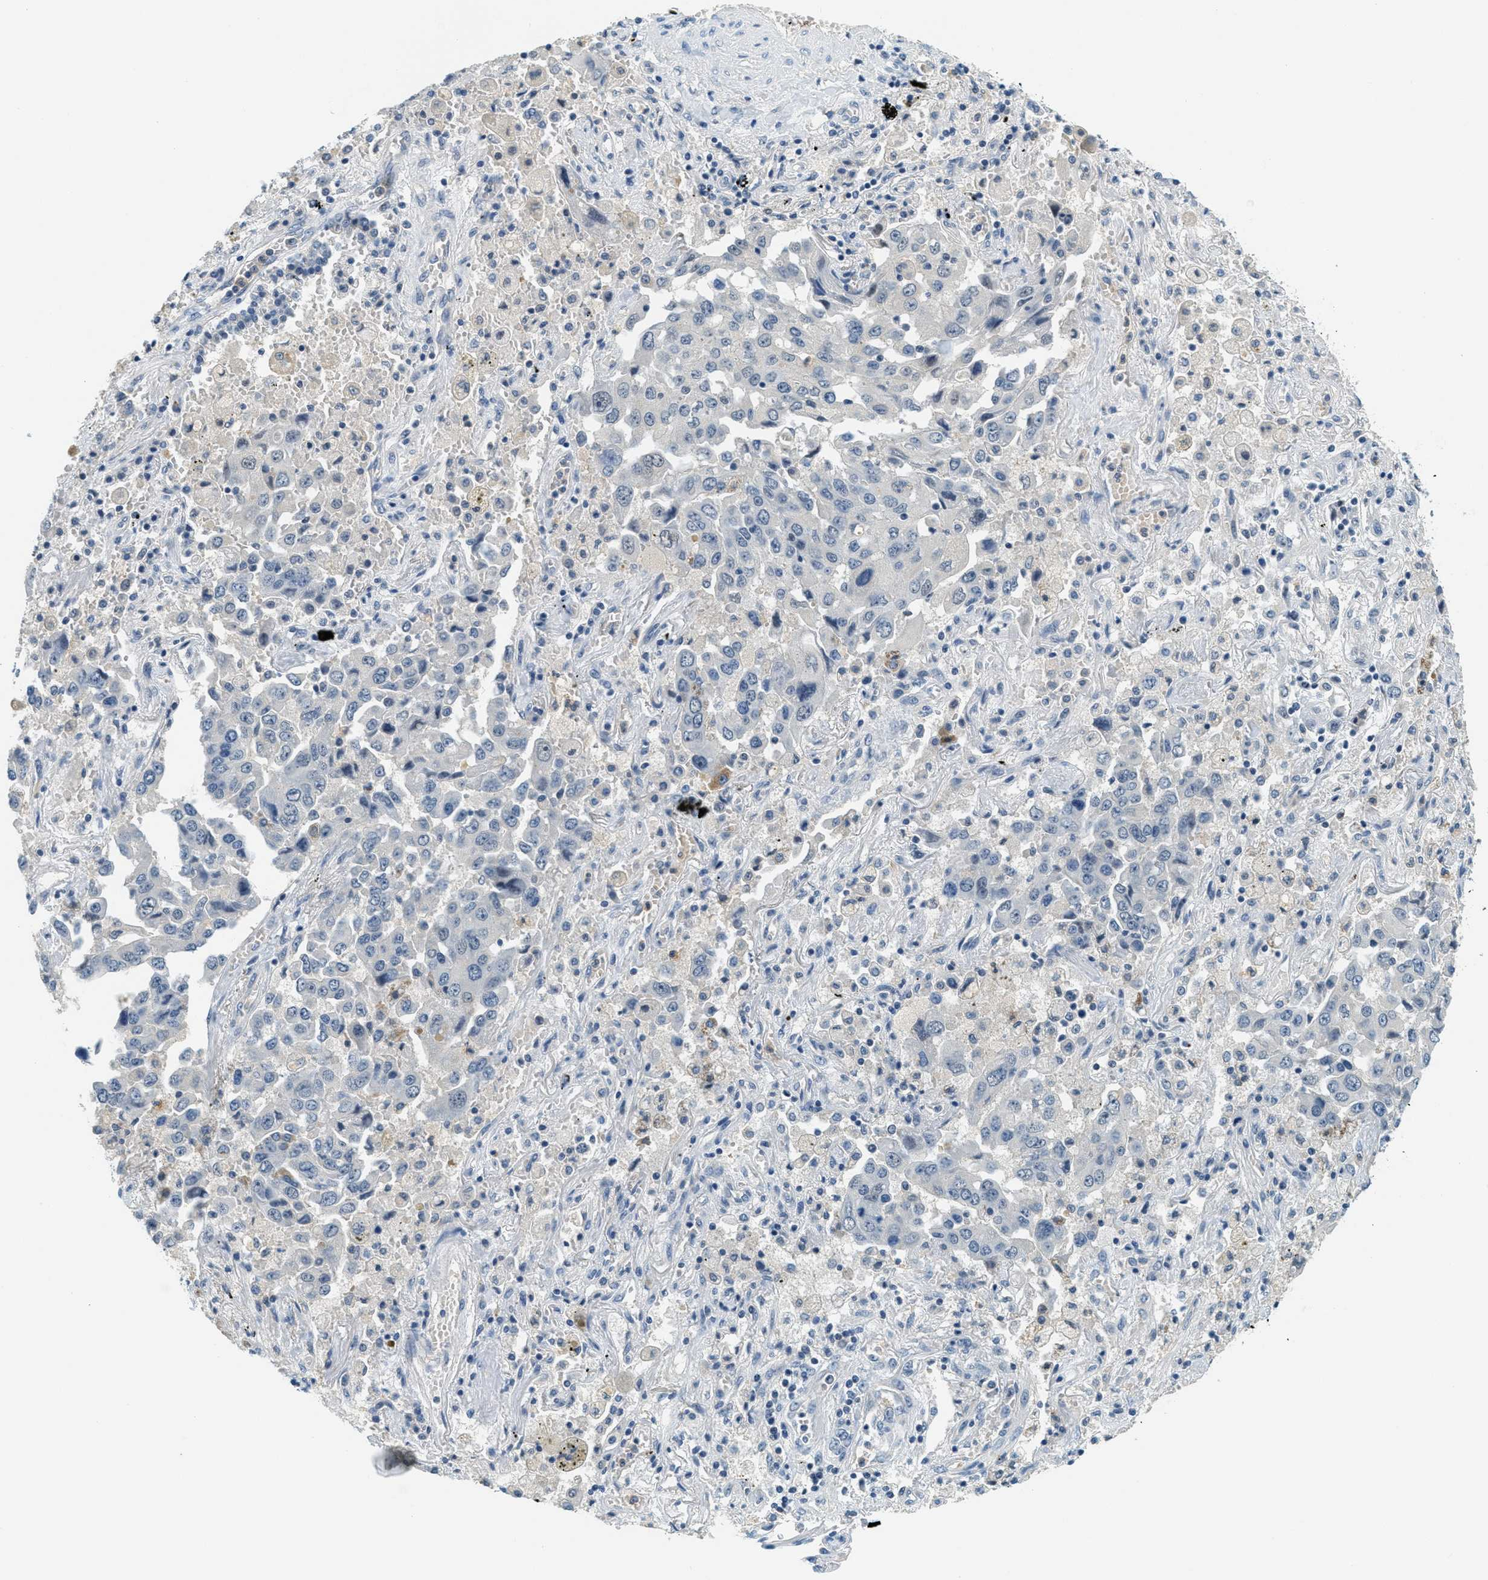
{"staining": {"intensity": "negative", "quantity": "none", "location": "none"}, "tissue": "lung cancer", "cell_type": "Tumor cells", "image_type": "cancer", "snomed": [{"axis": "morphology", "description": "Adenocarcinoma, NOS"}, {"axis": "topography", "description": "Lung"}], "caption": "Protein analysis of lung cancer displays no significant expression in tumor cells.", "gene": "RASGRP2", "patient": {"sex": "female", "age": 65}}